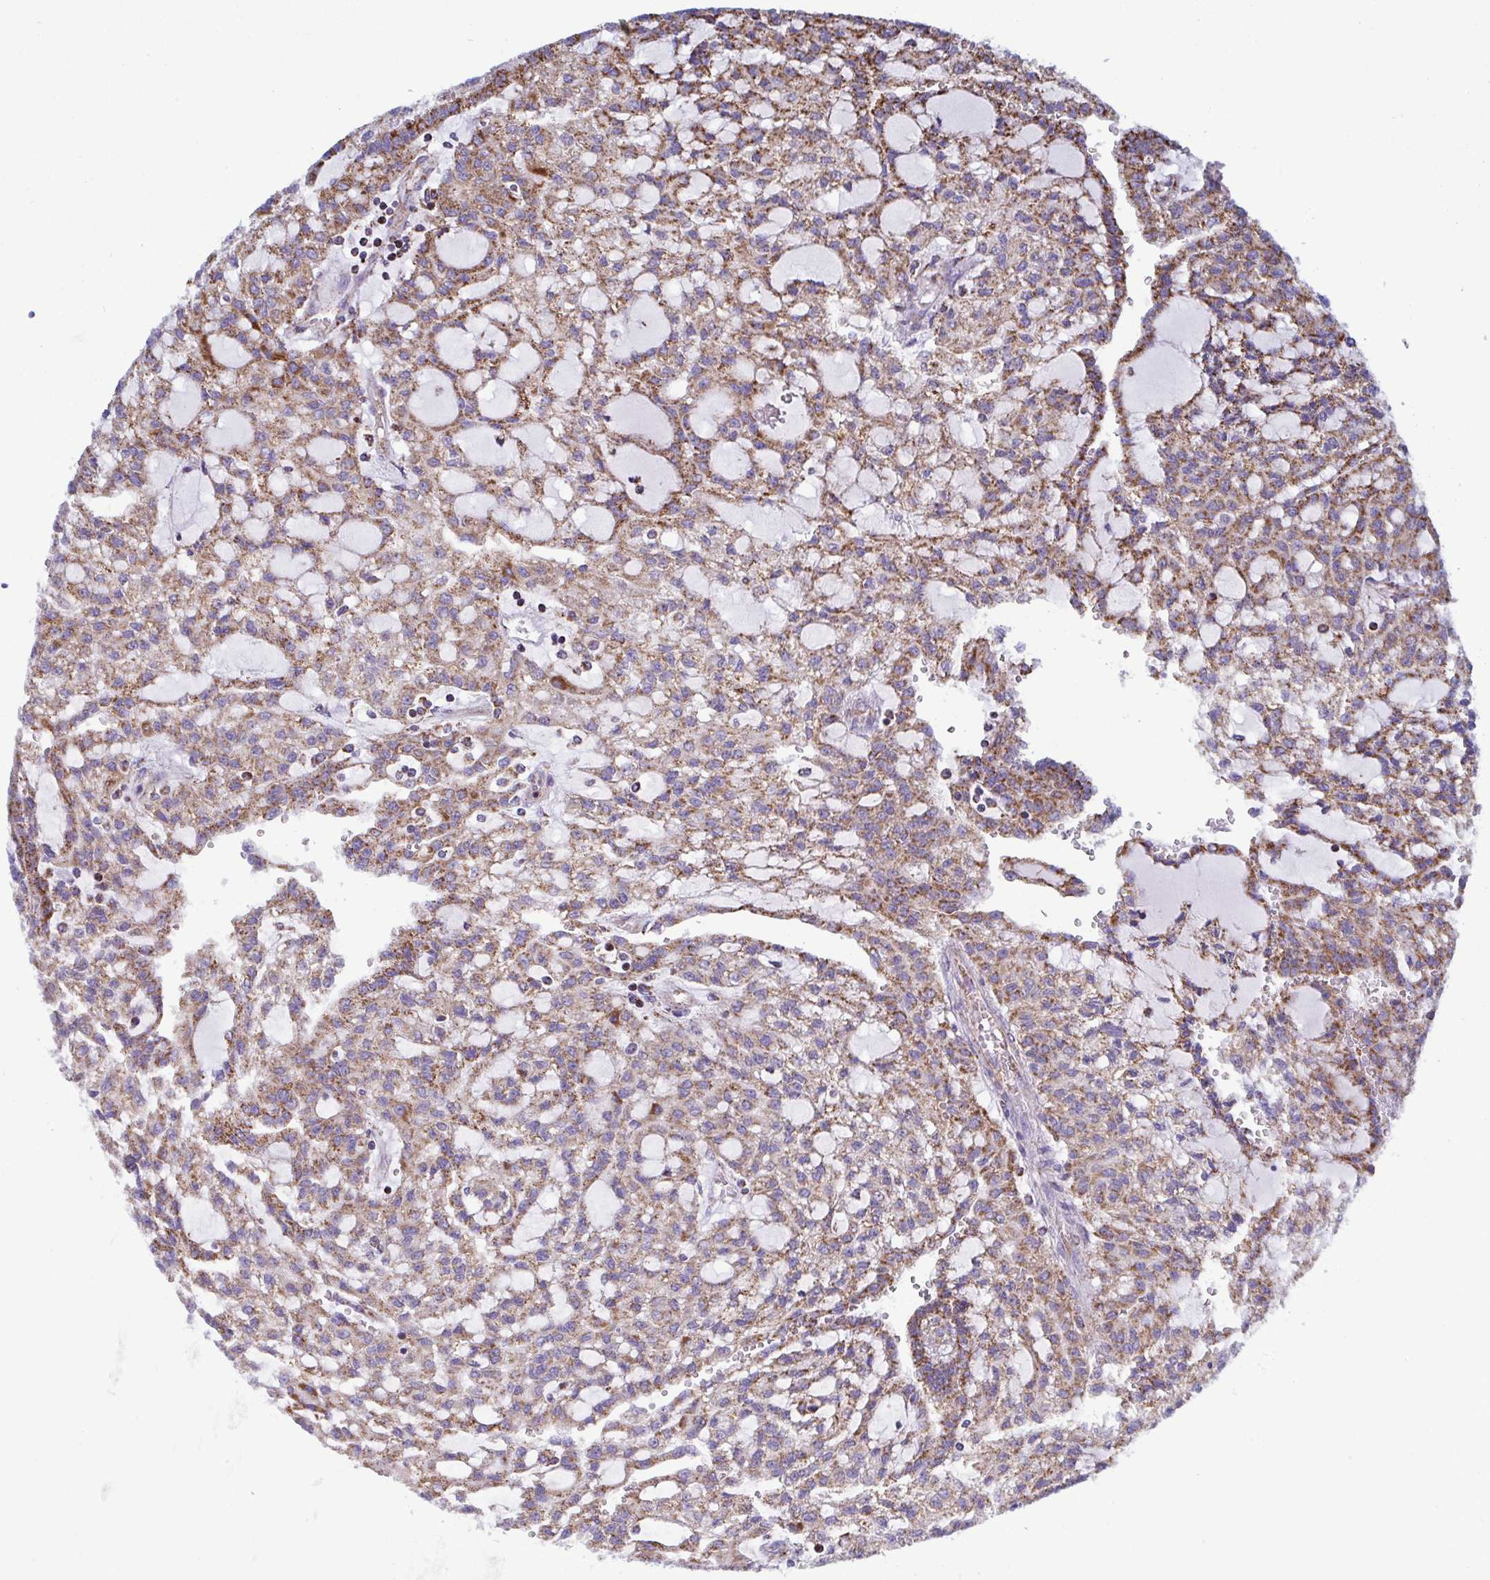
{"staining": {"intensity": "moderate", "quantity": ">75%", "location": "cytoplasmic/membranous"}, "tissue": "renal cancer", "cell_type": "Tumor cells", "image_type": "cancer", "snomed": [{"axis": "morphology", "description": "Adenocarcinoma, NOS"}, {"axis": "topography", "description": "Kidney"}], "caption": "Immunohistochemical staining of human renal cancer displays medium levels of moderate cytoplasmic/membranous protein expression in about >75% of tumor cells.", "gene": "CSDE1", "patient": {"sex": "male", "age": 63}}